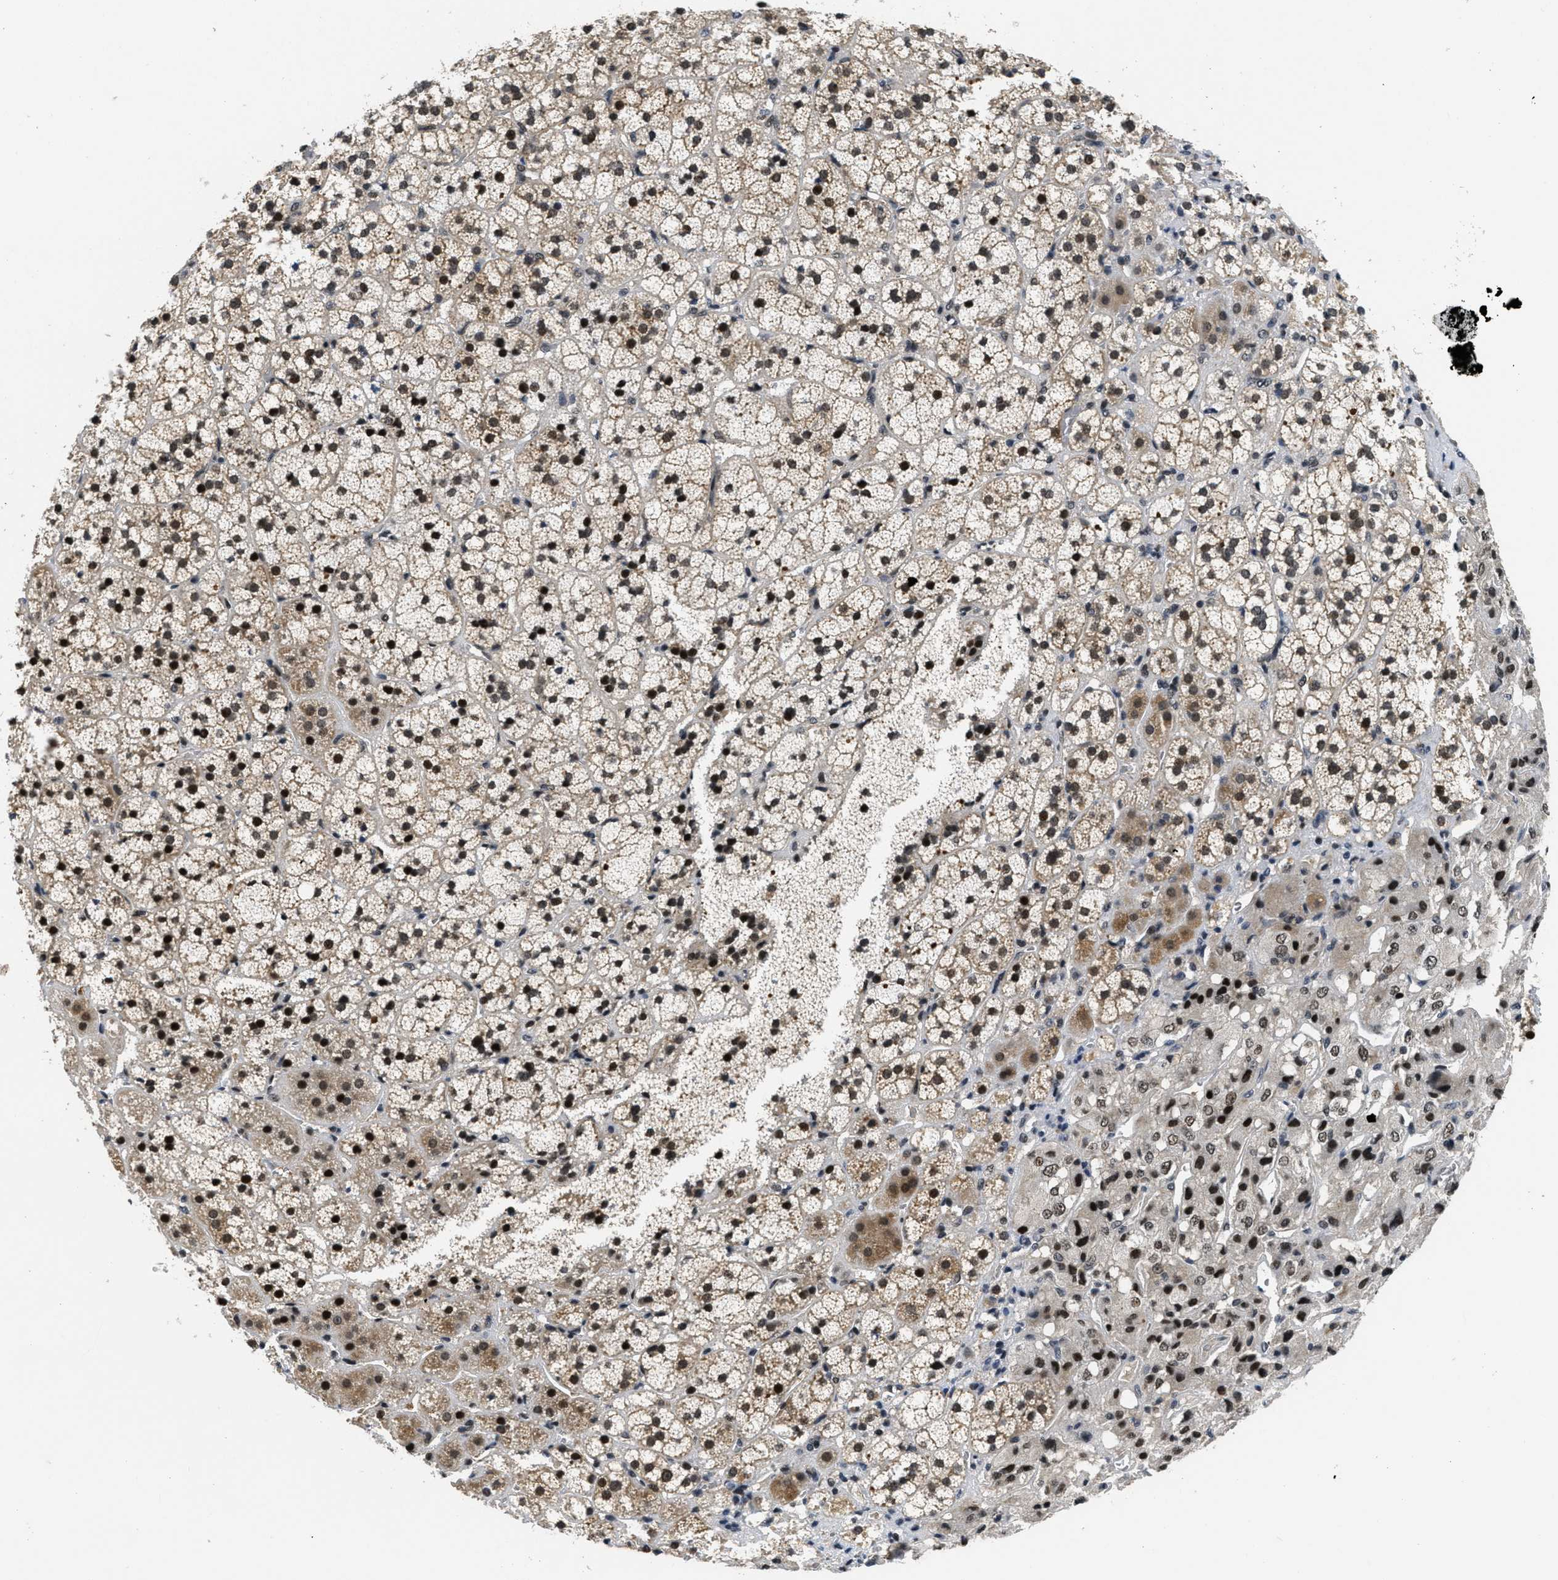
{"staining": {"intensity": "strong", "quantity": ">75%", "location": "cytoplasmic/membranous,nuclear"}, "tissue": "adrenal gland", "cell_type": "Glandular cells", "image_type": "normal", "snomed": [{"axis": "morphology", "description": "Normal tissue, NOS"}, {"axis": "topography", "description": "Adrenal gland"}], "caption": "A brown stain shows strong cytoplasmic/membranous,nuclear positivity of a protein in glandular cells of unremarkable human adrenal gland.", "gene": "CUL4B", "patient": {"sex": "female", "age": 44}}